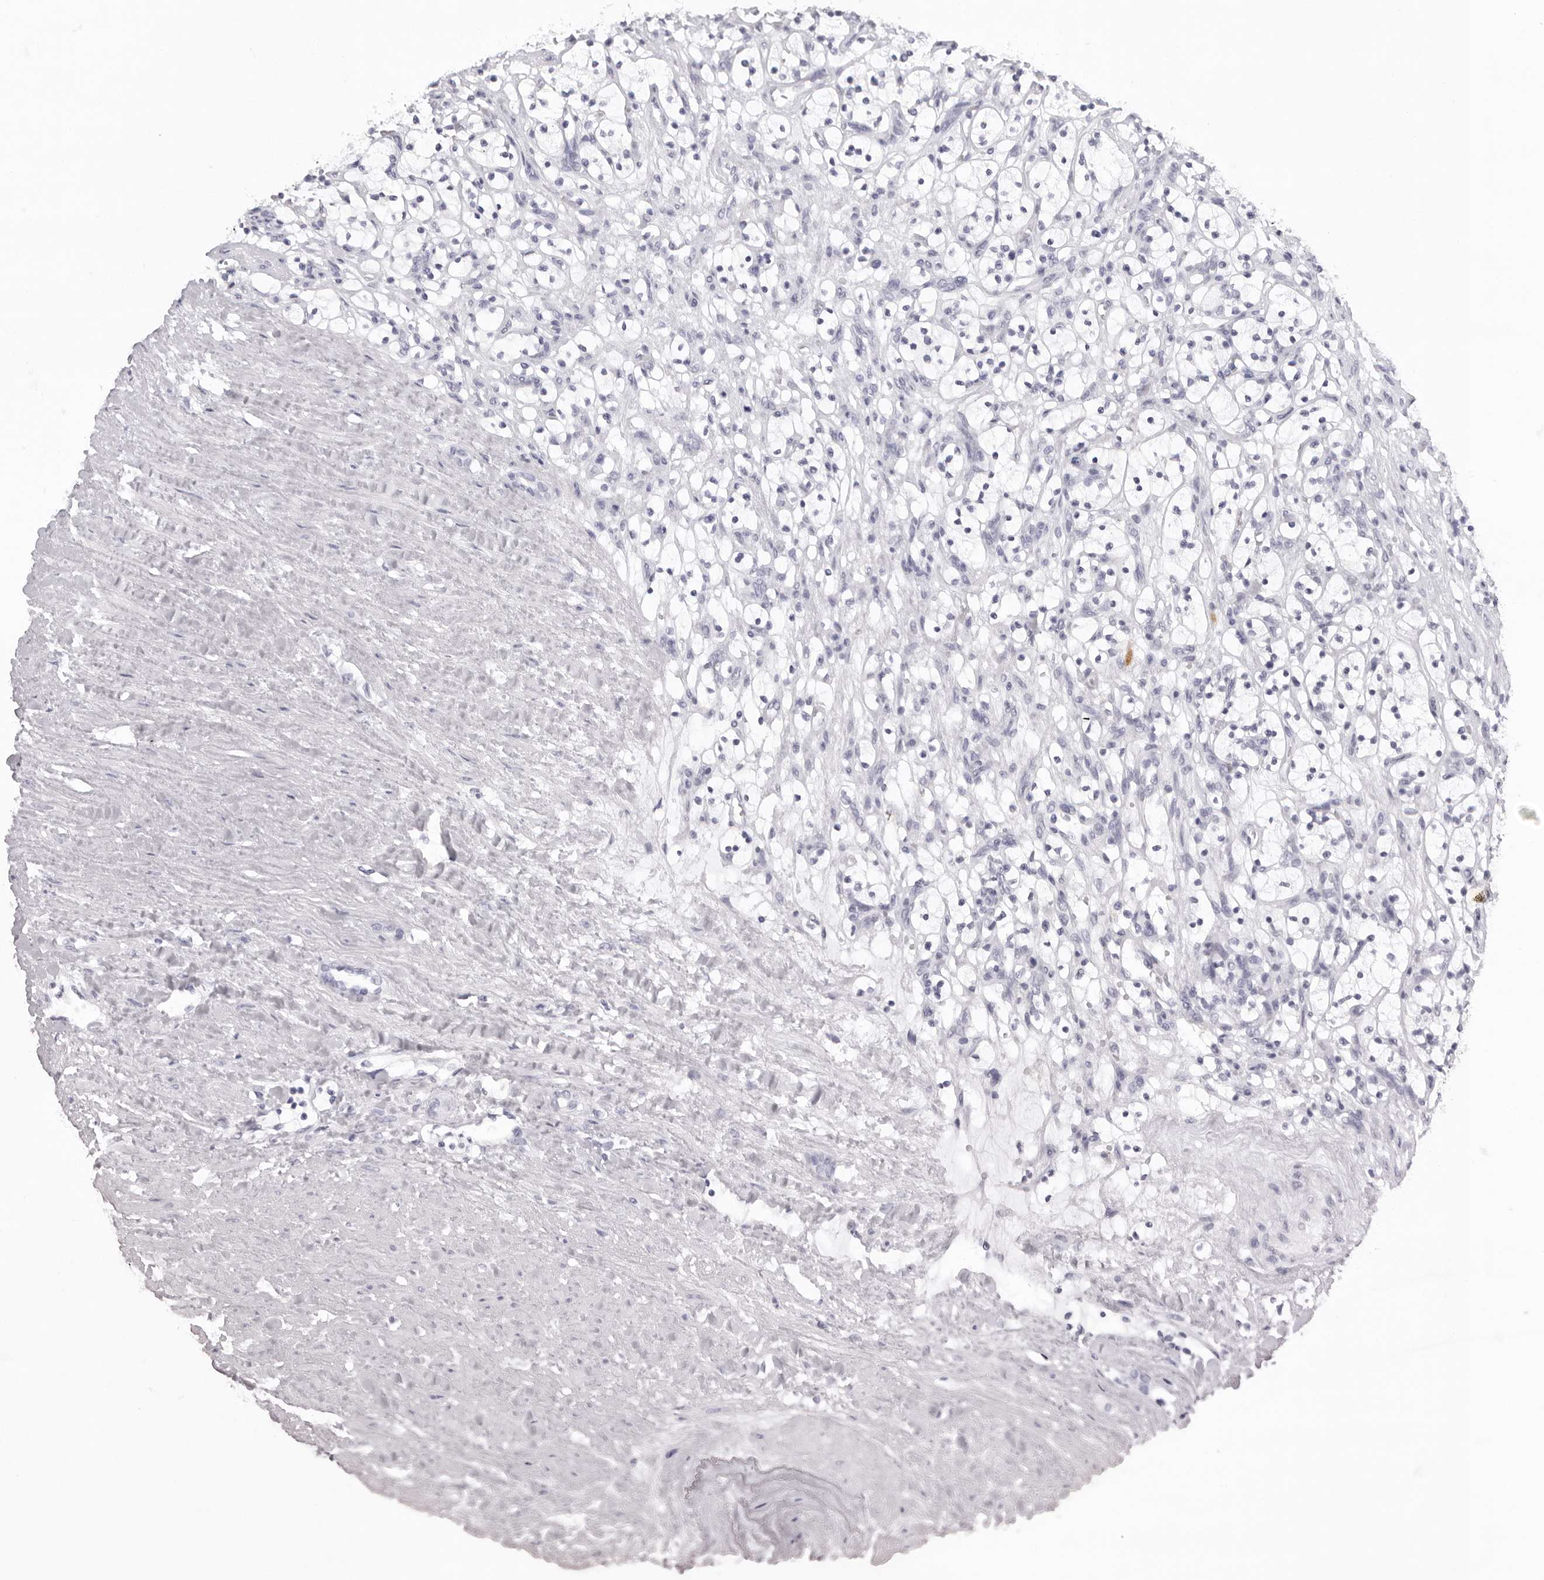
{"staining": {"intensity": "negative", "quantity": "none", "location": "none"}, "tissue": "renal cancer", "cell_type": "Tumor cells", "image_type": "cancer", "snomed": [{"axis": "morphology", "description": "Adenocarcinoma, NOS"}, {"axis": "topography", "description": "Kidney"}], "caption": "Tumor cells are negative for brown protein staining in renal cancer (adenocarcinoma).", "gene": "CST1", "patient": {"sex": "female", "age": 57}}